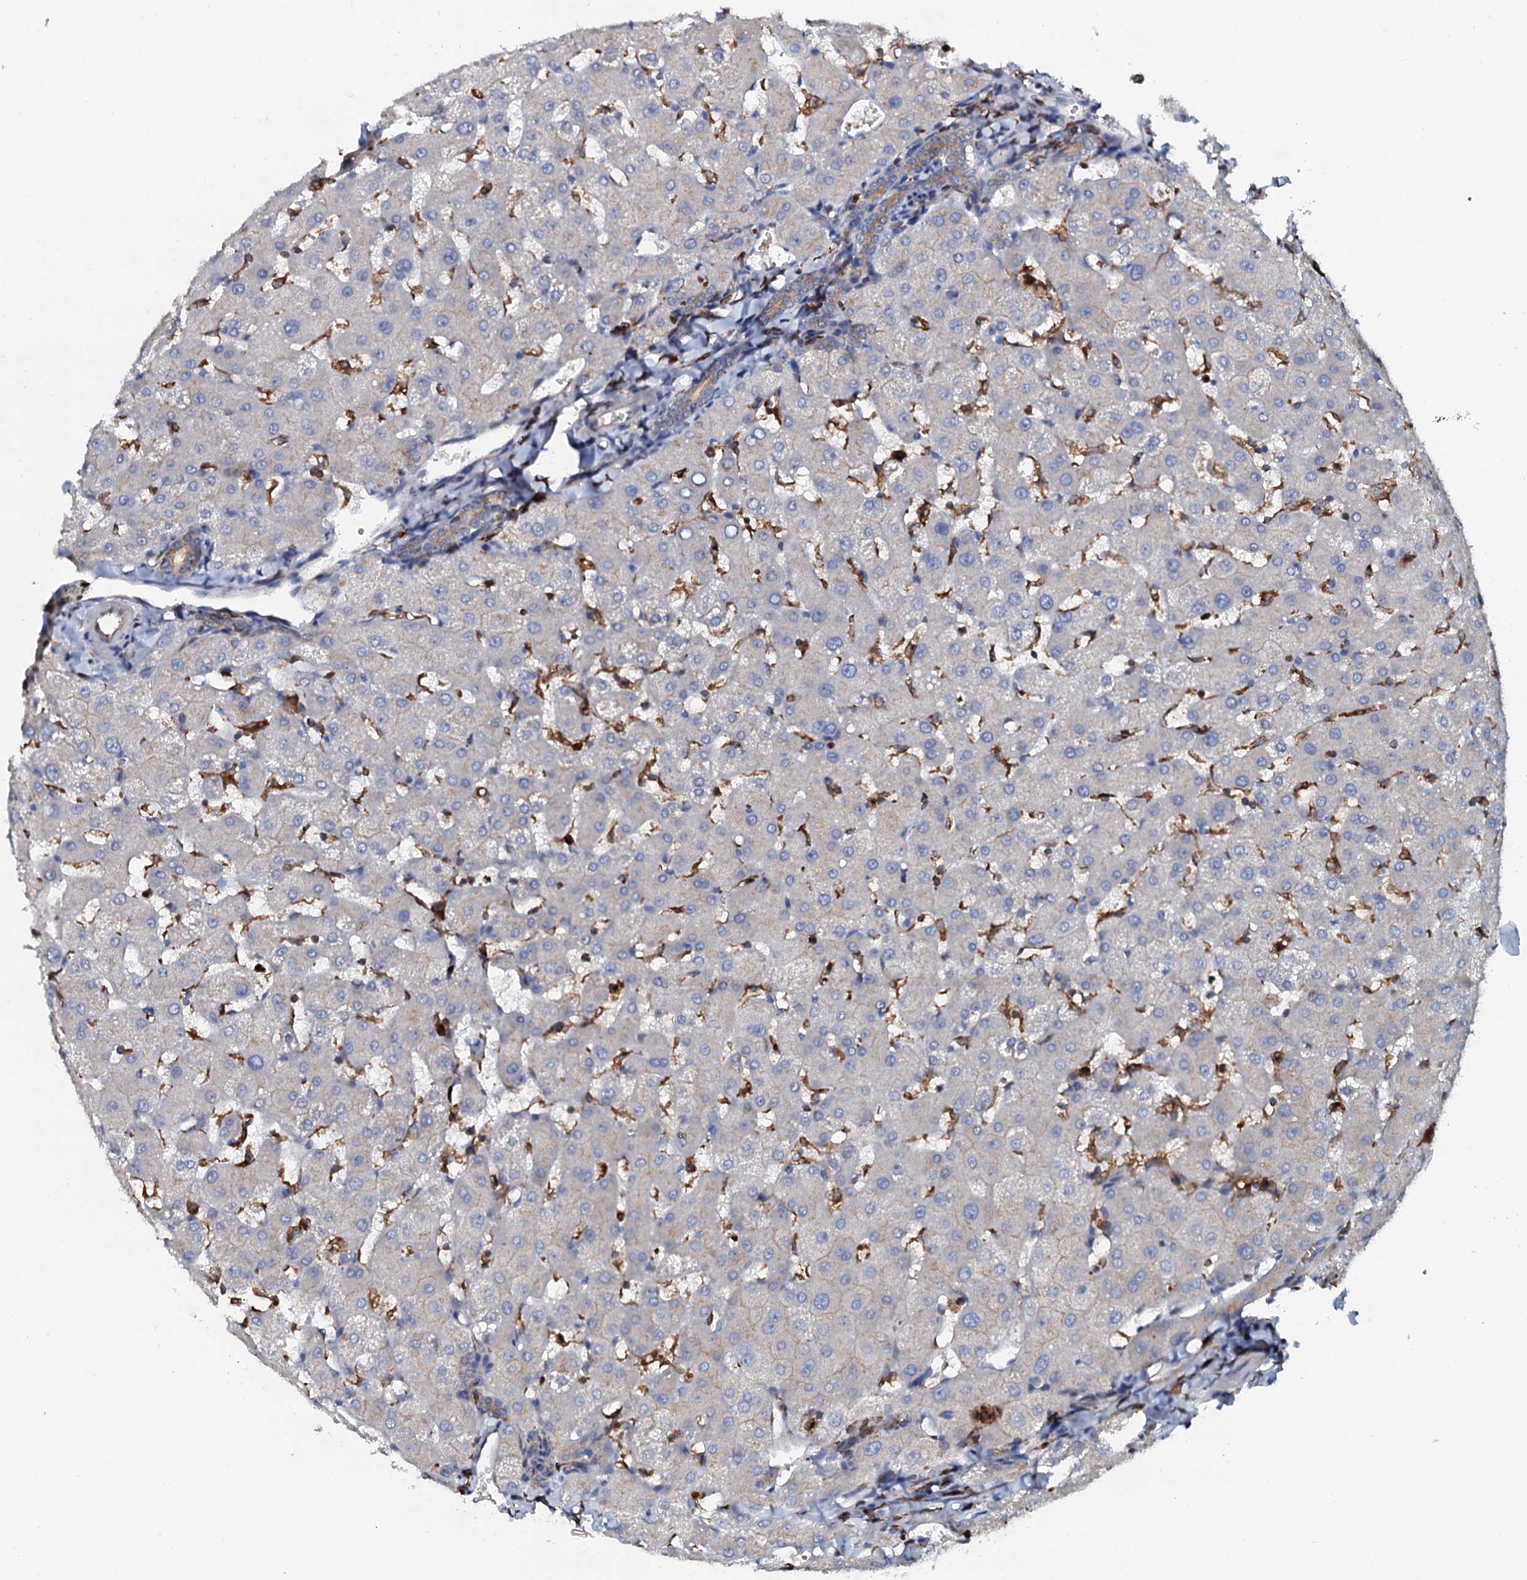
{"staining": {"intensity": "weak", "quantity": ">75%", "location": "cytoplasmic/membranous"}, "tissue": "liver", "cell_type": "Cholangiocytes", "image_type": "normal", "snomed": [{"axis": "morphology", "description": "Normal tissue, NOS"}, {"axis": "topography", "description": "Liver"}], "caption": "This is an image of immunohistochemistry (IHC) staining of normal liver, which shows weak staining in the cytoplasmic/membranous of cholangiocytes.", "gene": "VAMP8", "patient": {"sex": "female", "age": 63}}